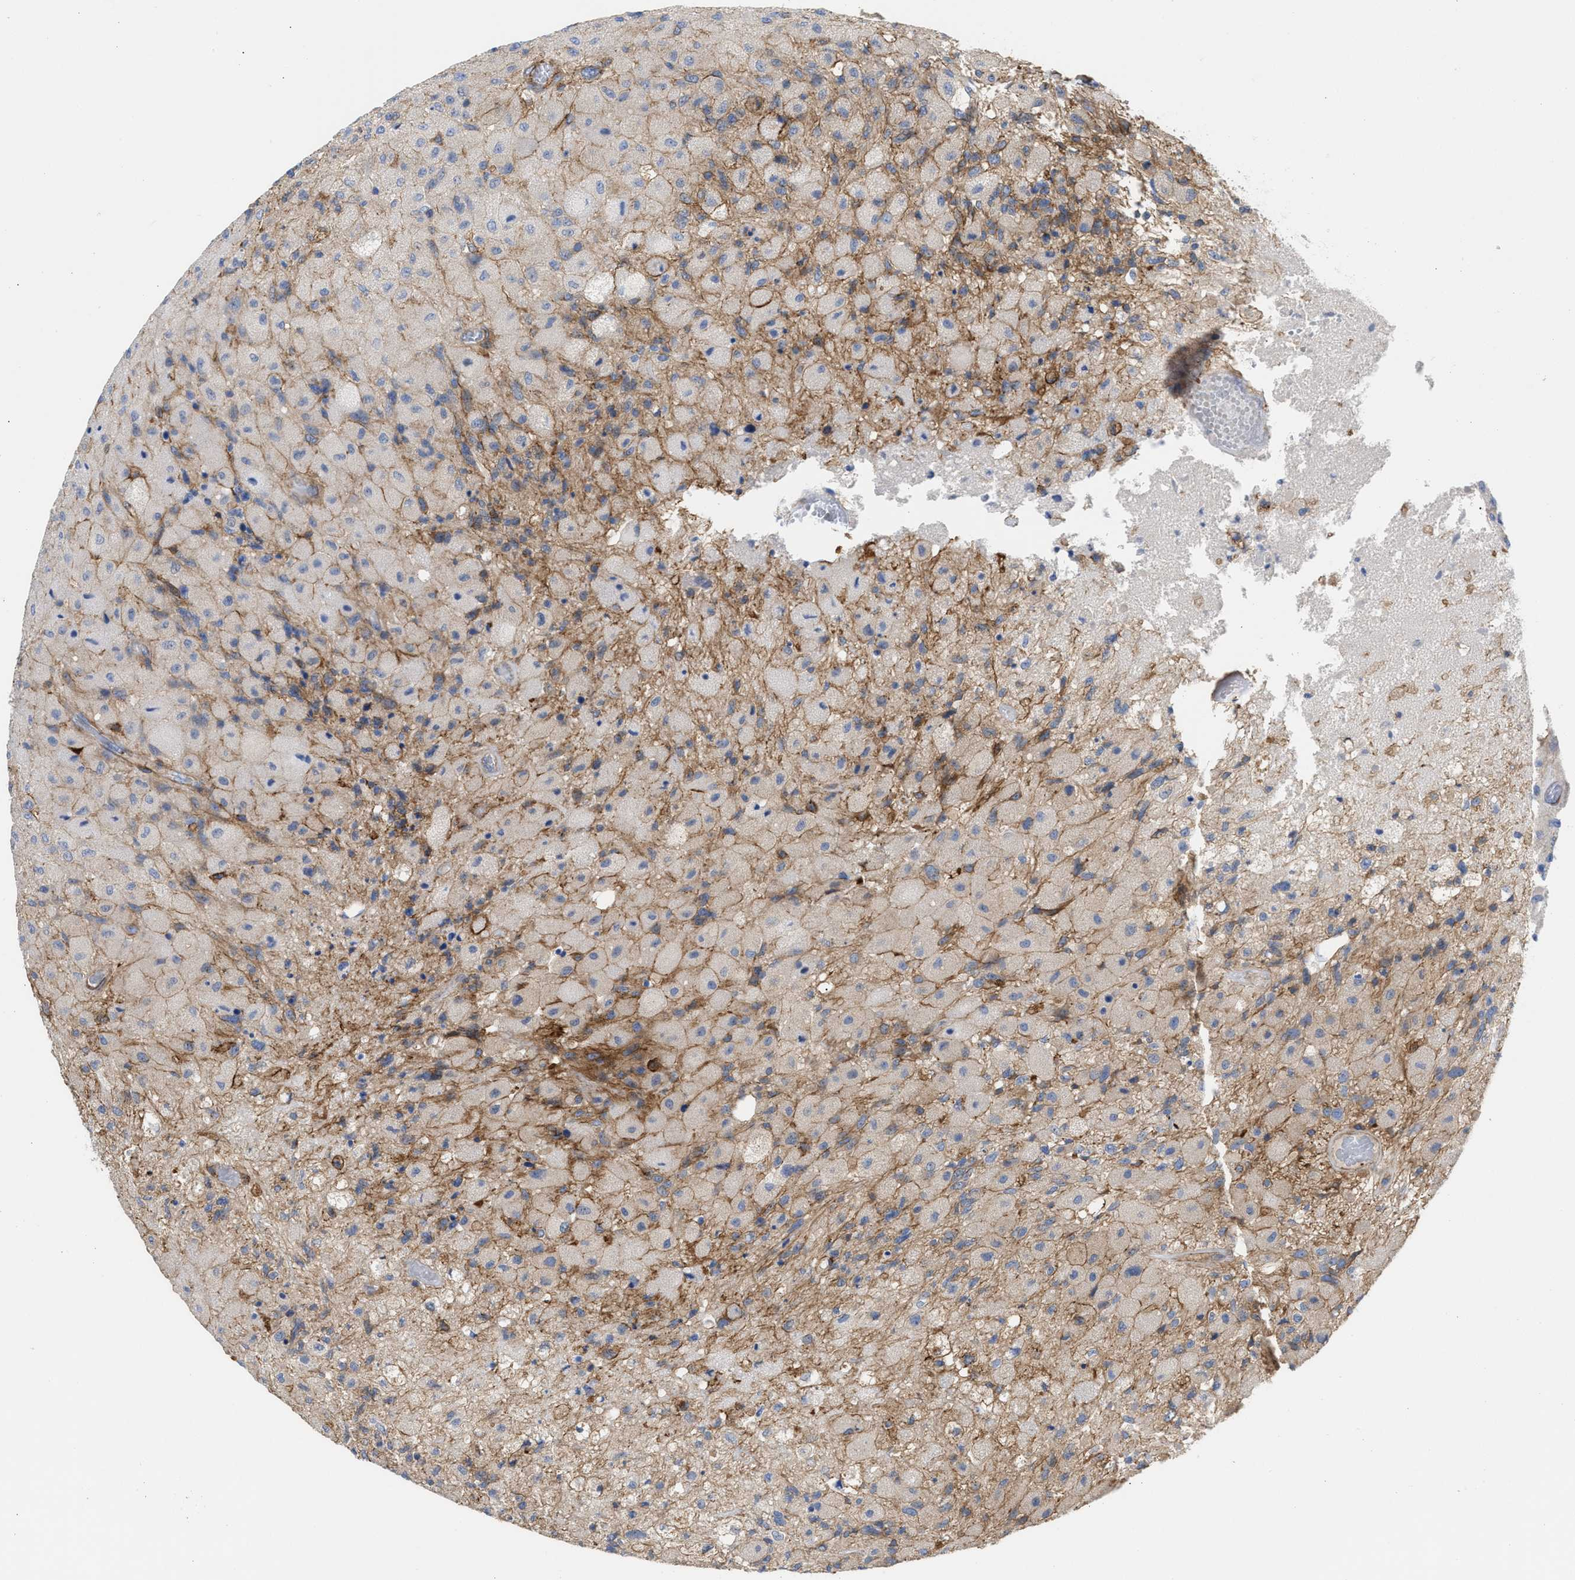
{"staining": {"intensity": "weak", "quantity": "<25%", "location": "cytoplasmic/membranous"}, "tissue": "glioma", "cell_type": "Tumor cells", "image_type": "cancer", "snomed": [{"axis": "morphology", "description": "Normal tissue, NOS"}, {"axis": "morphology", "description": "Glioma, malignant, High grade"}, {"axis": "topography", "description": "Cerebral cortex"}], "caption": "This is an immunohistochemistry image of human malignant glioma (high-grade). There is no positivity in tumor cells.", "gene": "HS3ST5", "patient": {"sex": "male", "age": 77}}